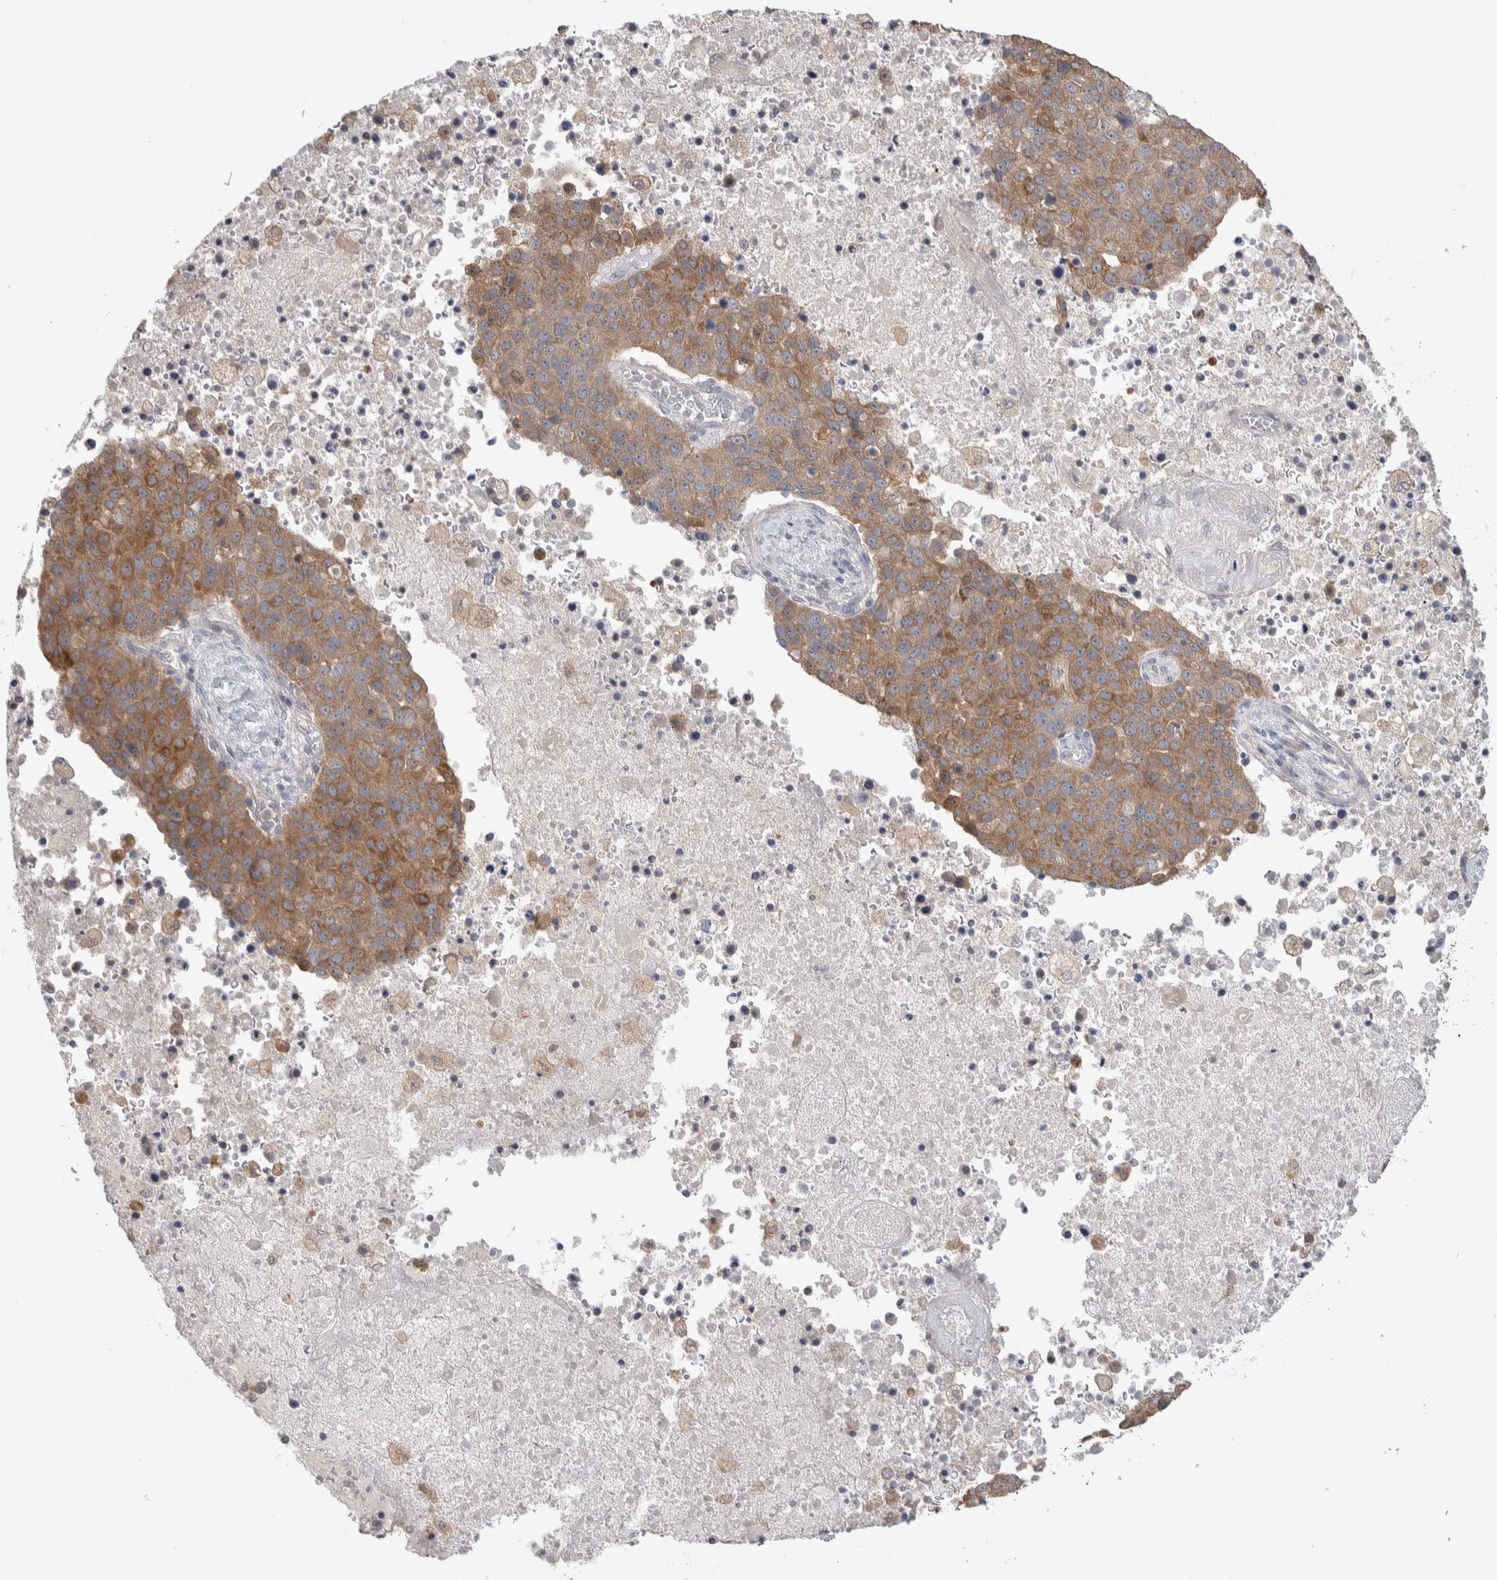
{"staining": {"intensity": "moderate", "quantity": ">75%", "location": "cytoplasmic/membranous"}, "tissue": "pancreatic cancer", "cell_type": "Tumor cells", "image_type": "cancer", "snomed": [{"axis": "morphology", "description": "Adenocarcinoma, NOS"}, {"axis": "topography", "description": "Pancreas"}], "caption": "A medium amount of moderate cytoplasmic/membranous staining is seen in about >75% of tumor cells in pancreatic adenocarcinoma tissue.", "gene": "HTATIP2", "patient": {"sex": "female", "age": 61}}